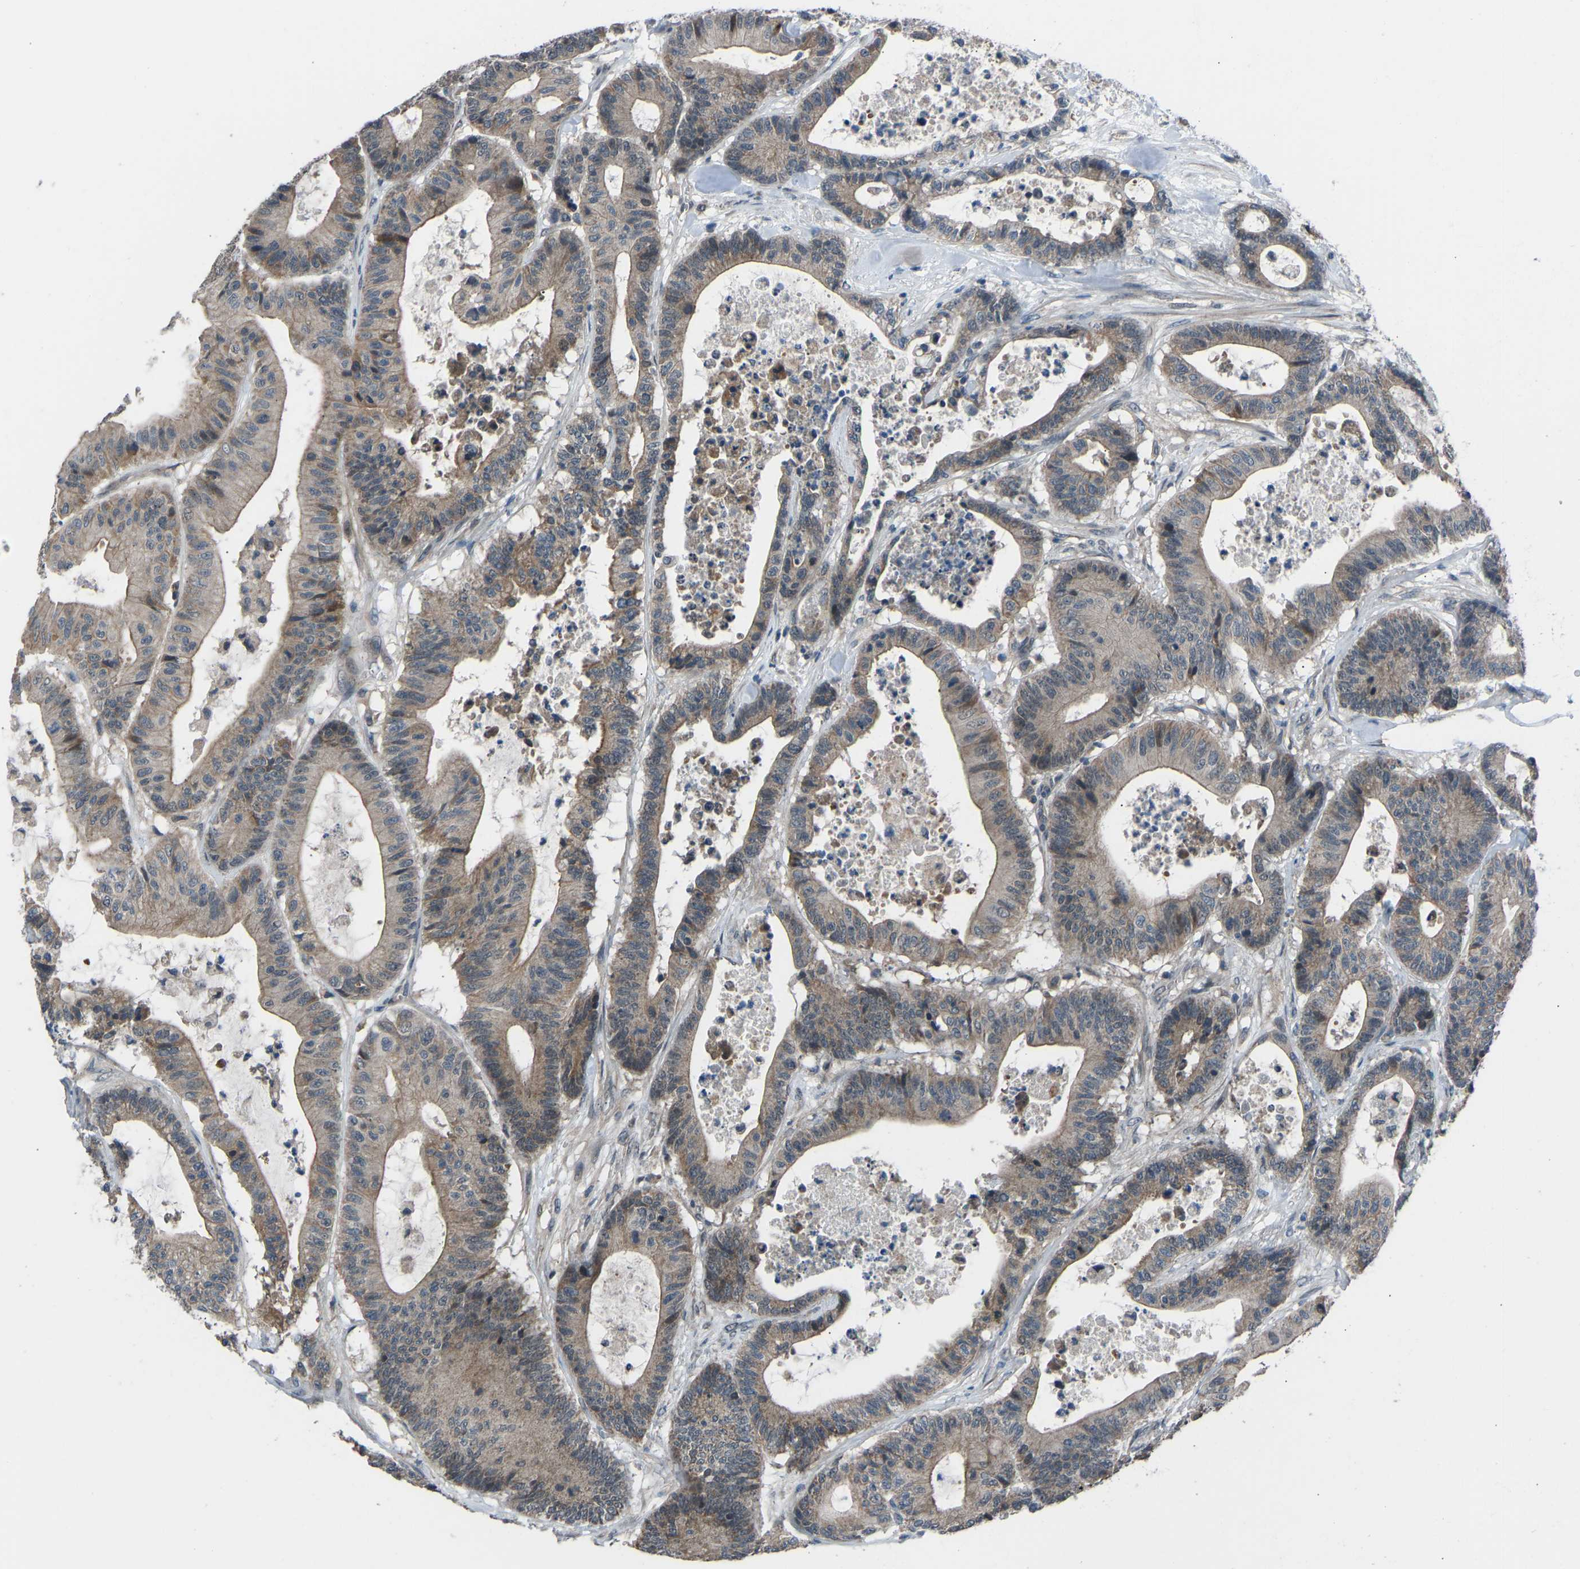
{"staining": {"intensity": "weak", "quantity": ">75%", "location": "cytoplasmic/membranous"}, "tissue": "colorectal cancer", "cell_type": "Tumor cells", "image_type": "cancer", "snomed": [{"axis": "morphology", "description": "Adenocarcinoma, NOS"}, {"axis": "topography", "description": "Colon"}], "caption": "Colorectal adenocarcinoma was stained to show a protein in brown. There is low levels of weak cytoplasmic/membranous positivity in about >75% of tumor cells. (Stains: DAB (3,3'-diaminobenzidine) in brown, nuclei in blue, Microscopy: brightfield microscopy at high magnification).", "gene": "CDK2AP1", "patient": {"sex": "female", "age": 84}}